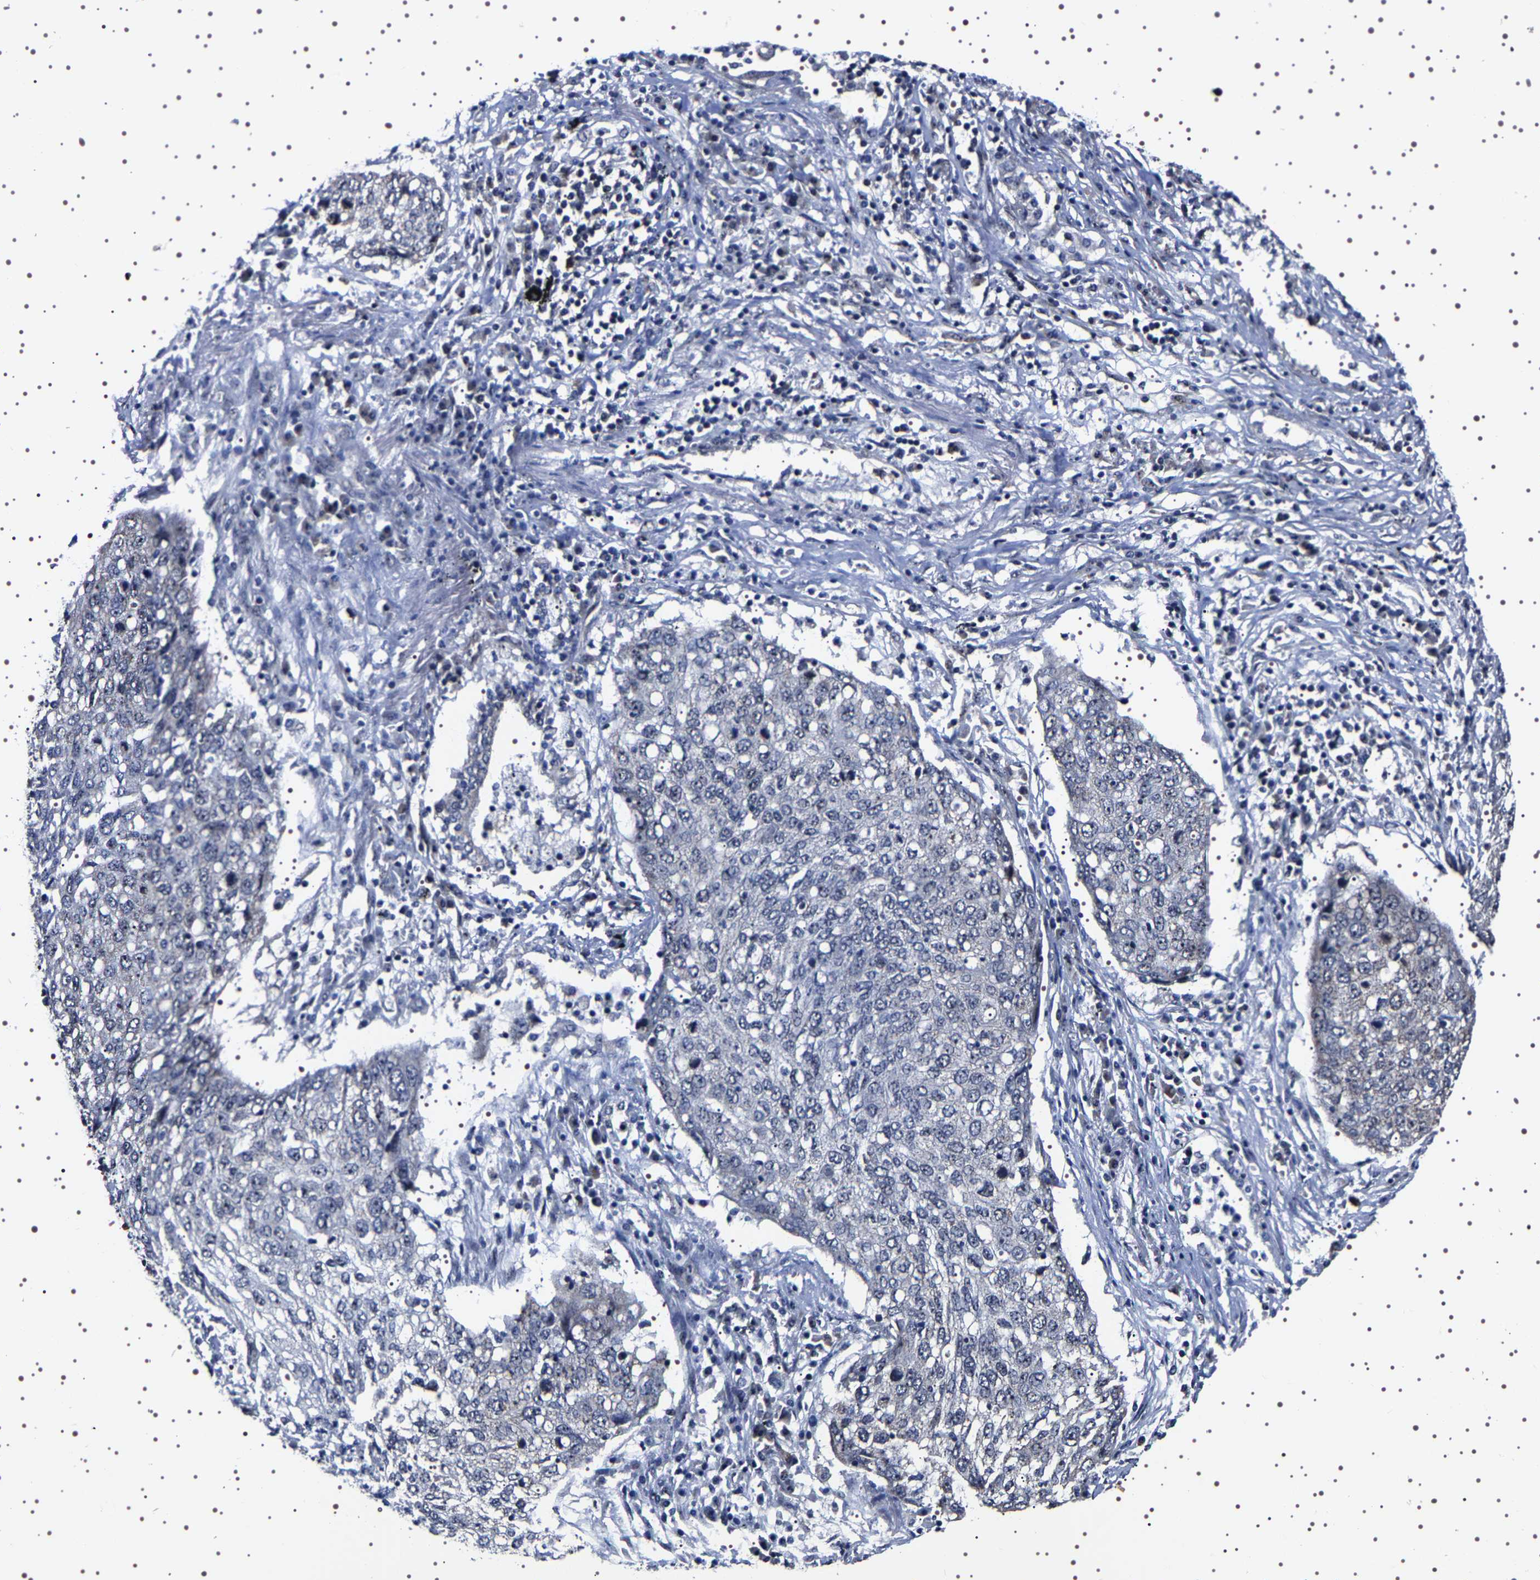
{"staining": {"intensity": "weak", "quantity": "<25%", "location": "nuclear"}, "tissue": "lung cancer", "cell_type": "Tumor cells", "image_type": "cancer", "snomed": [{"axis": "morphology", "description": "Squamous cell carcinoma, NOS"}, {"axis": "topography", "description": "Lung"}], "caption": "IHC of lung squamous cell carcinoma shows no staining in tumor cells.", "gene": "GNL3", "patient": {"sex": "female", "age": 63}}